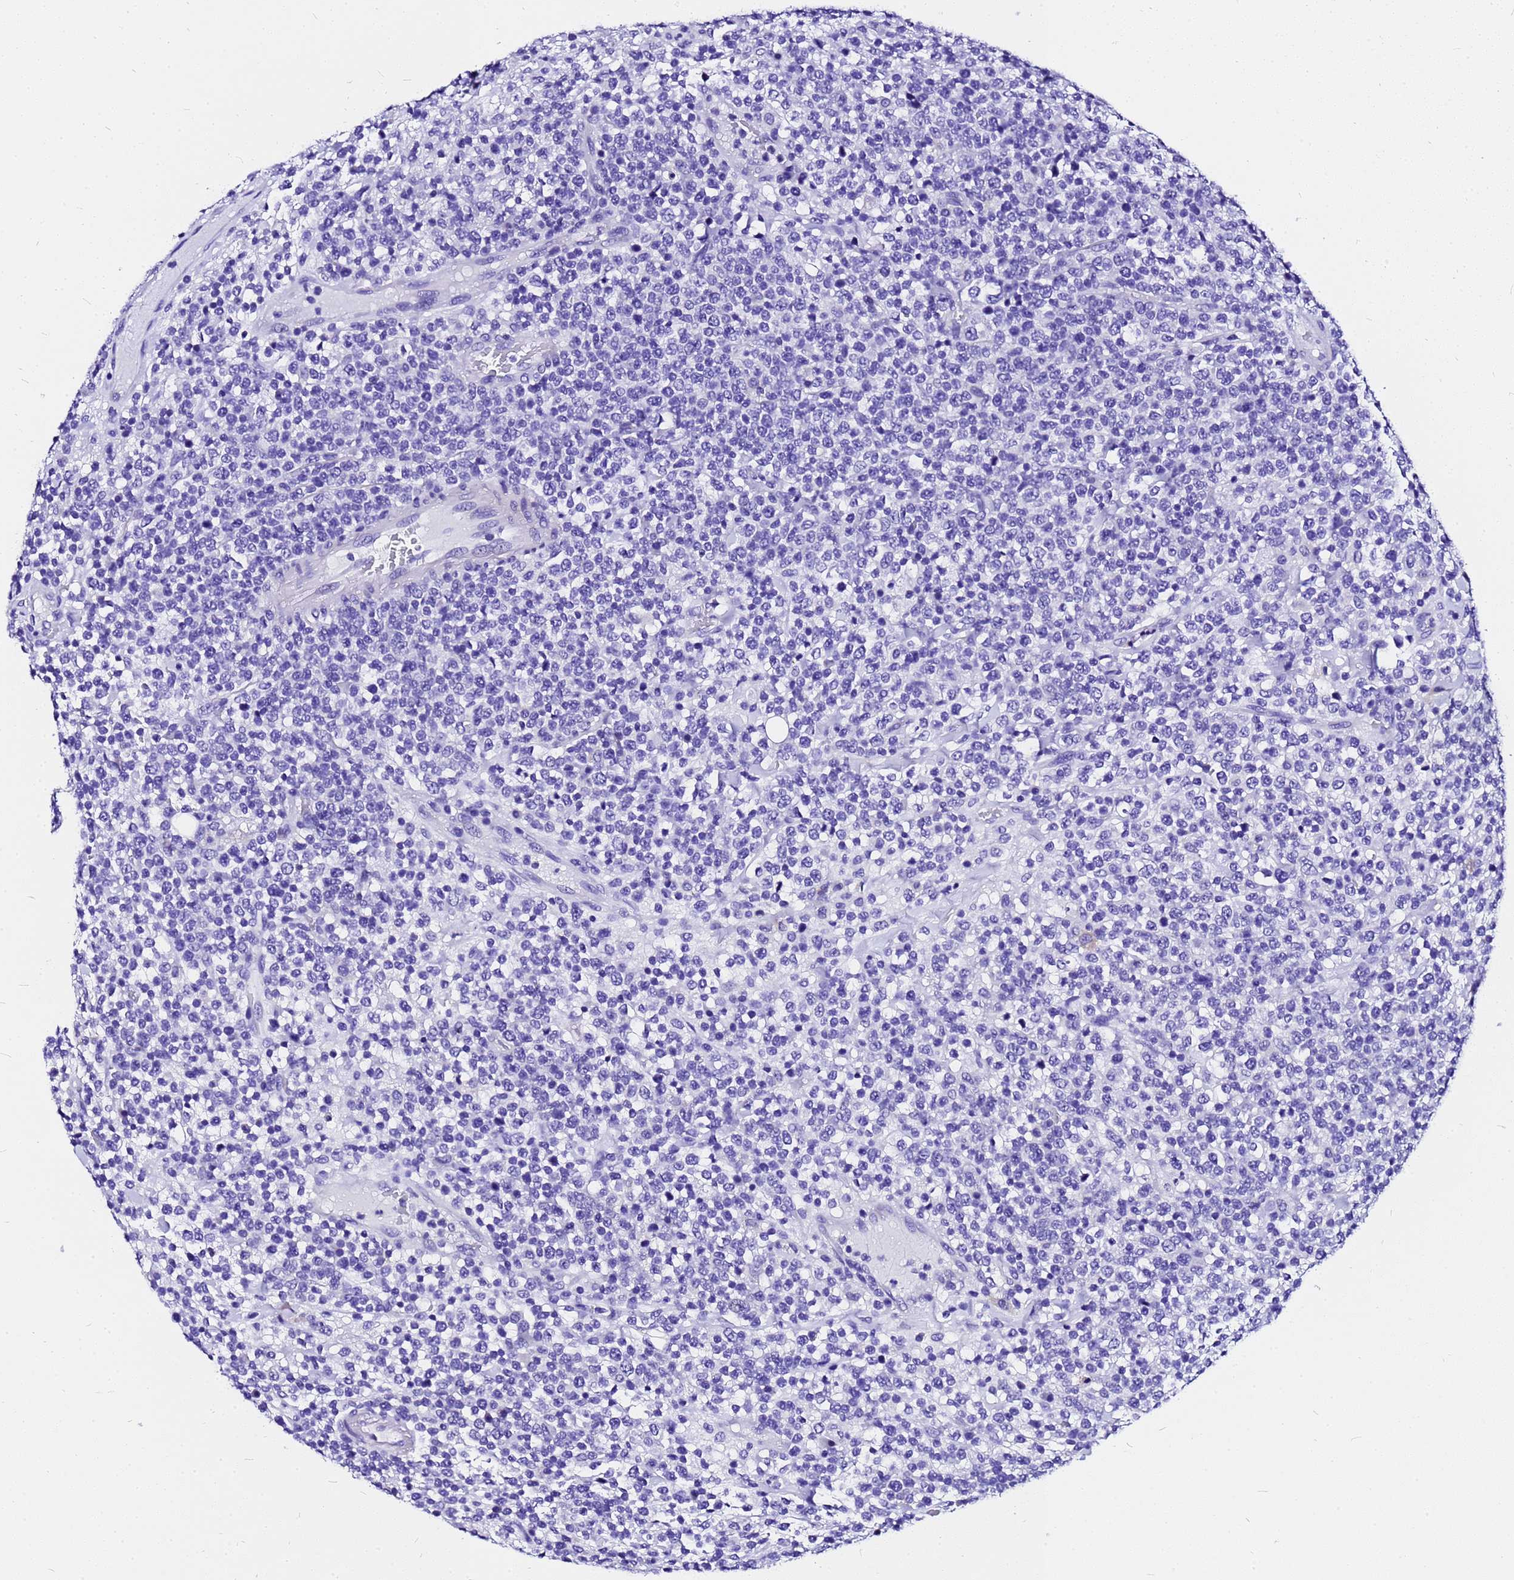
{"staining": {"intensity": "negative", "quantity": "none", "location": "none"}, "tissue": "lymphoma", "cell_type": "Tumor cells", "image_type": "cancer", "snomed": [{"axis": "morphology", "description": "Malignant lymphoma, non-Hodgkin's type, High grade"}, {"axis": "topography", "description": "Colon"}], "caption": "Tumor cells are negative for brown protein staining in lymphoma. (DAB IHC with hematoxylin counter stain).", "gene": "HERC4", "patient": {"sex": "female", "age": 53}}